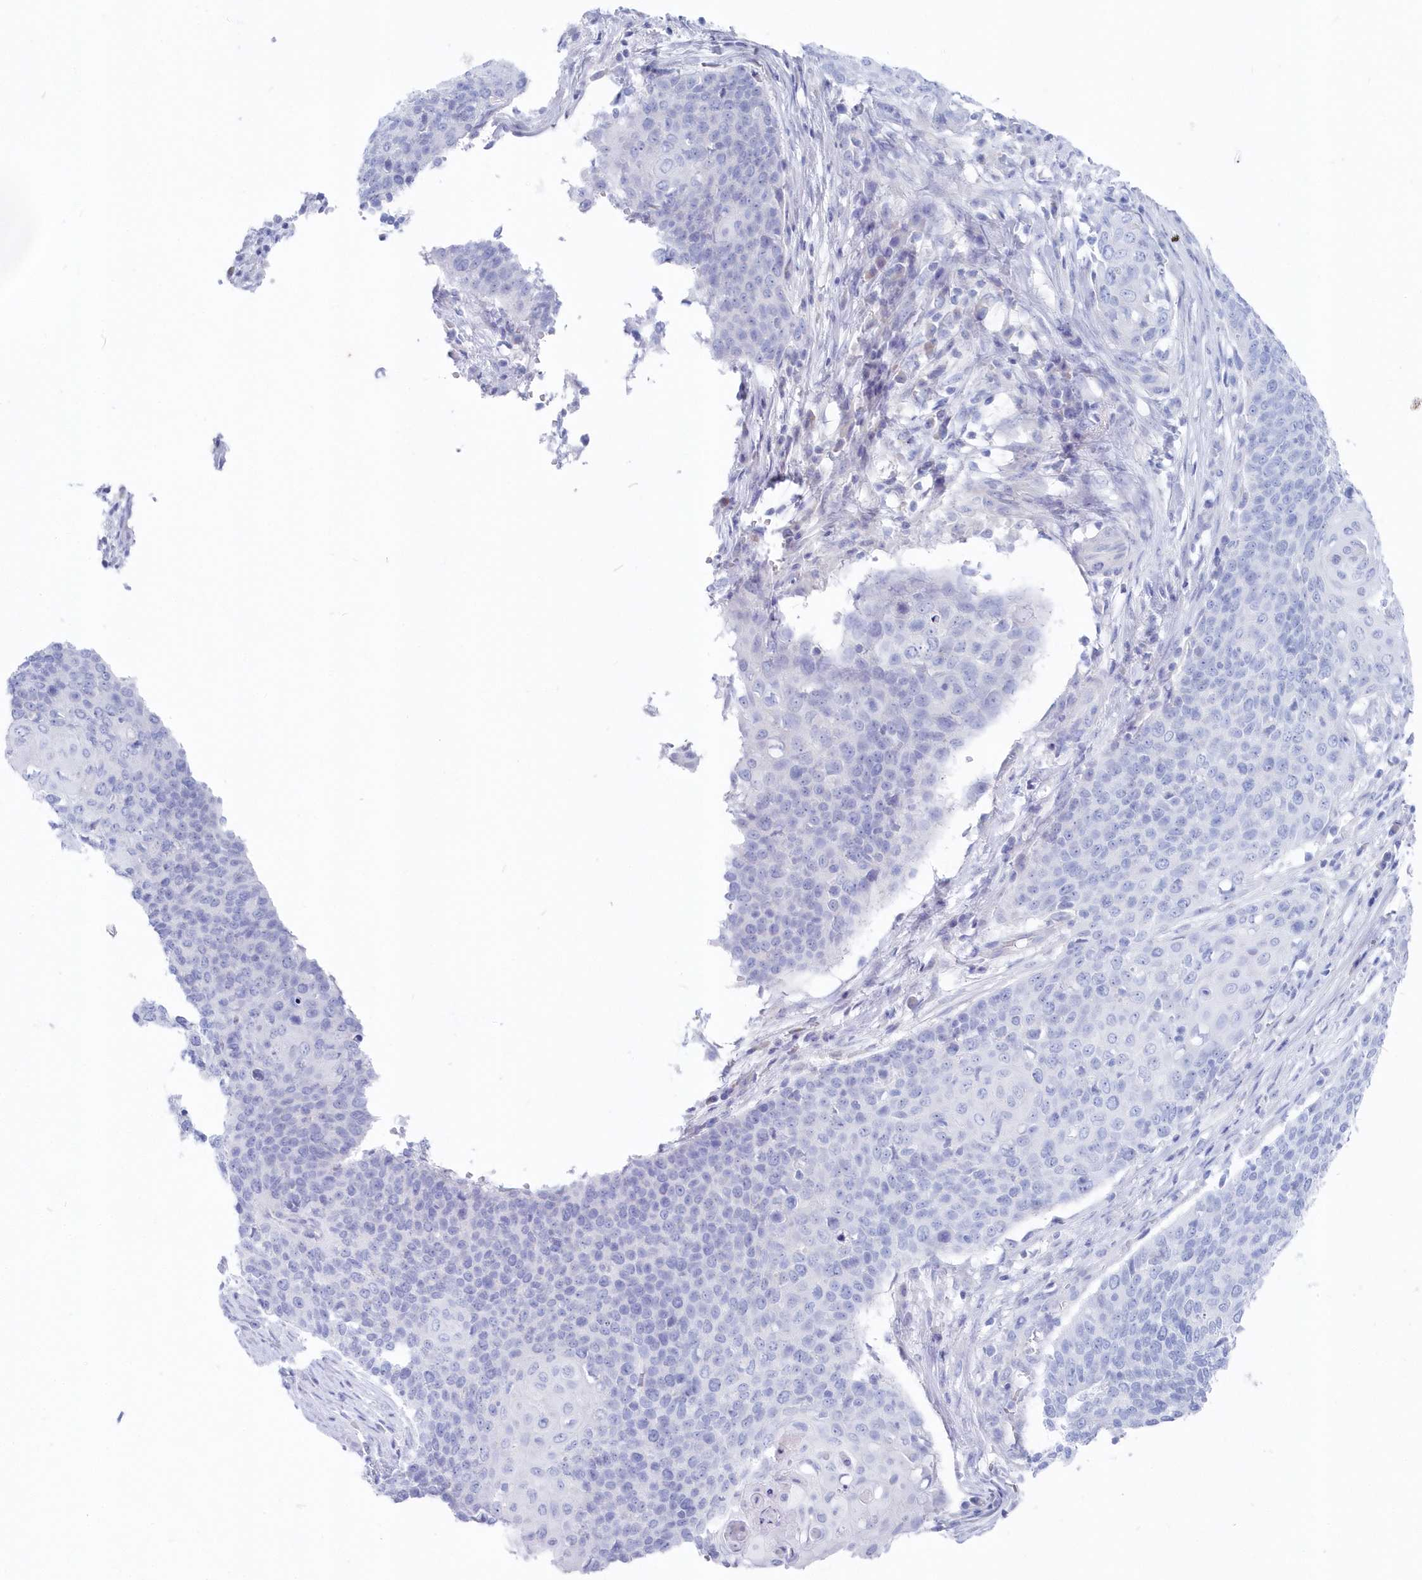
{"staining": {"intensity": "negative", "quantity": "none", "location": "none"}, "tissue": "cervical cancer", "cell_type": "Tumor cells", "image_type": "cancer", "snomed": [{"axis": "morphology", "description": "Squamous cell carcinoma, NOS"}, {"axis": "topography", "description": "Cervix"}], "caption": "Immunohistochemistry (IHC) of cervical cancer reveals no expression in tumor cells.", "gene": "CSNK1G2", "patient": {"sex": "female", "age": 39}}